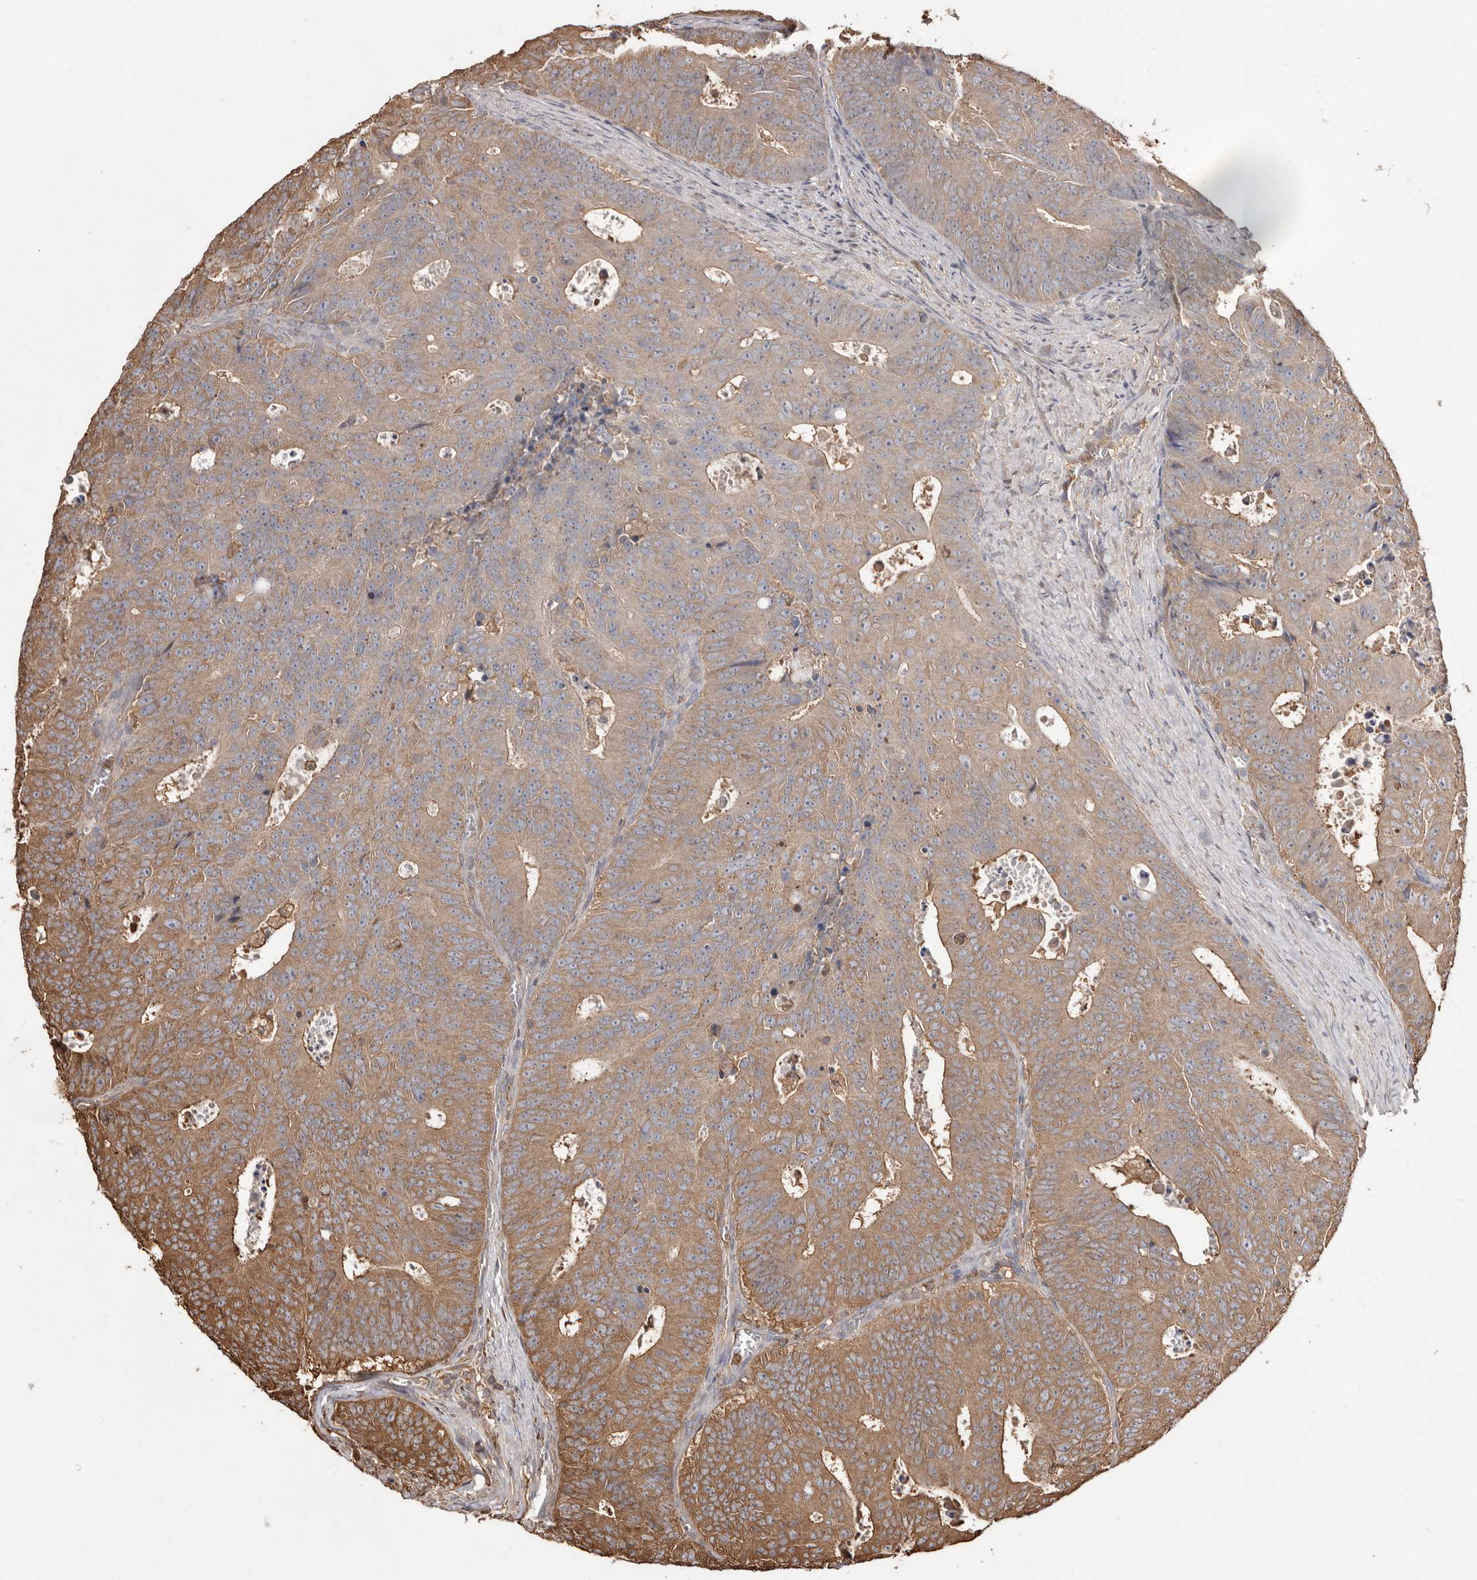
{"staining": {"intensity": "moderate", "quantity": ">75%", "location": "cytoplasmic/membranous"}, "tissue": "colorectal cancer", "cell_type": "Tumor cells", "image_type": "cancer", "snomed": [{"axis": "morphology", "description": "Adenocarcinoma, NOS"}, {"axis": "topography", "description": "Colon"}], "caption": "This is an image of immunohistochemistry staining of colorectal adenocarcinoma, which shows moderate positivity in the cytoplasmic/membranous of tumor cells.", "gene": "PKM", "patient": {"sex": "male", "age": 87}}